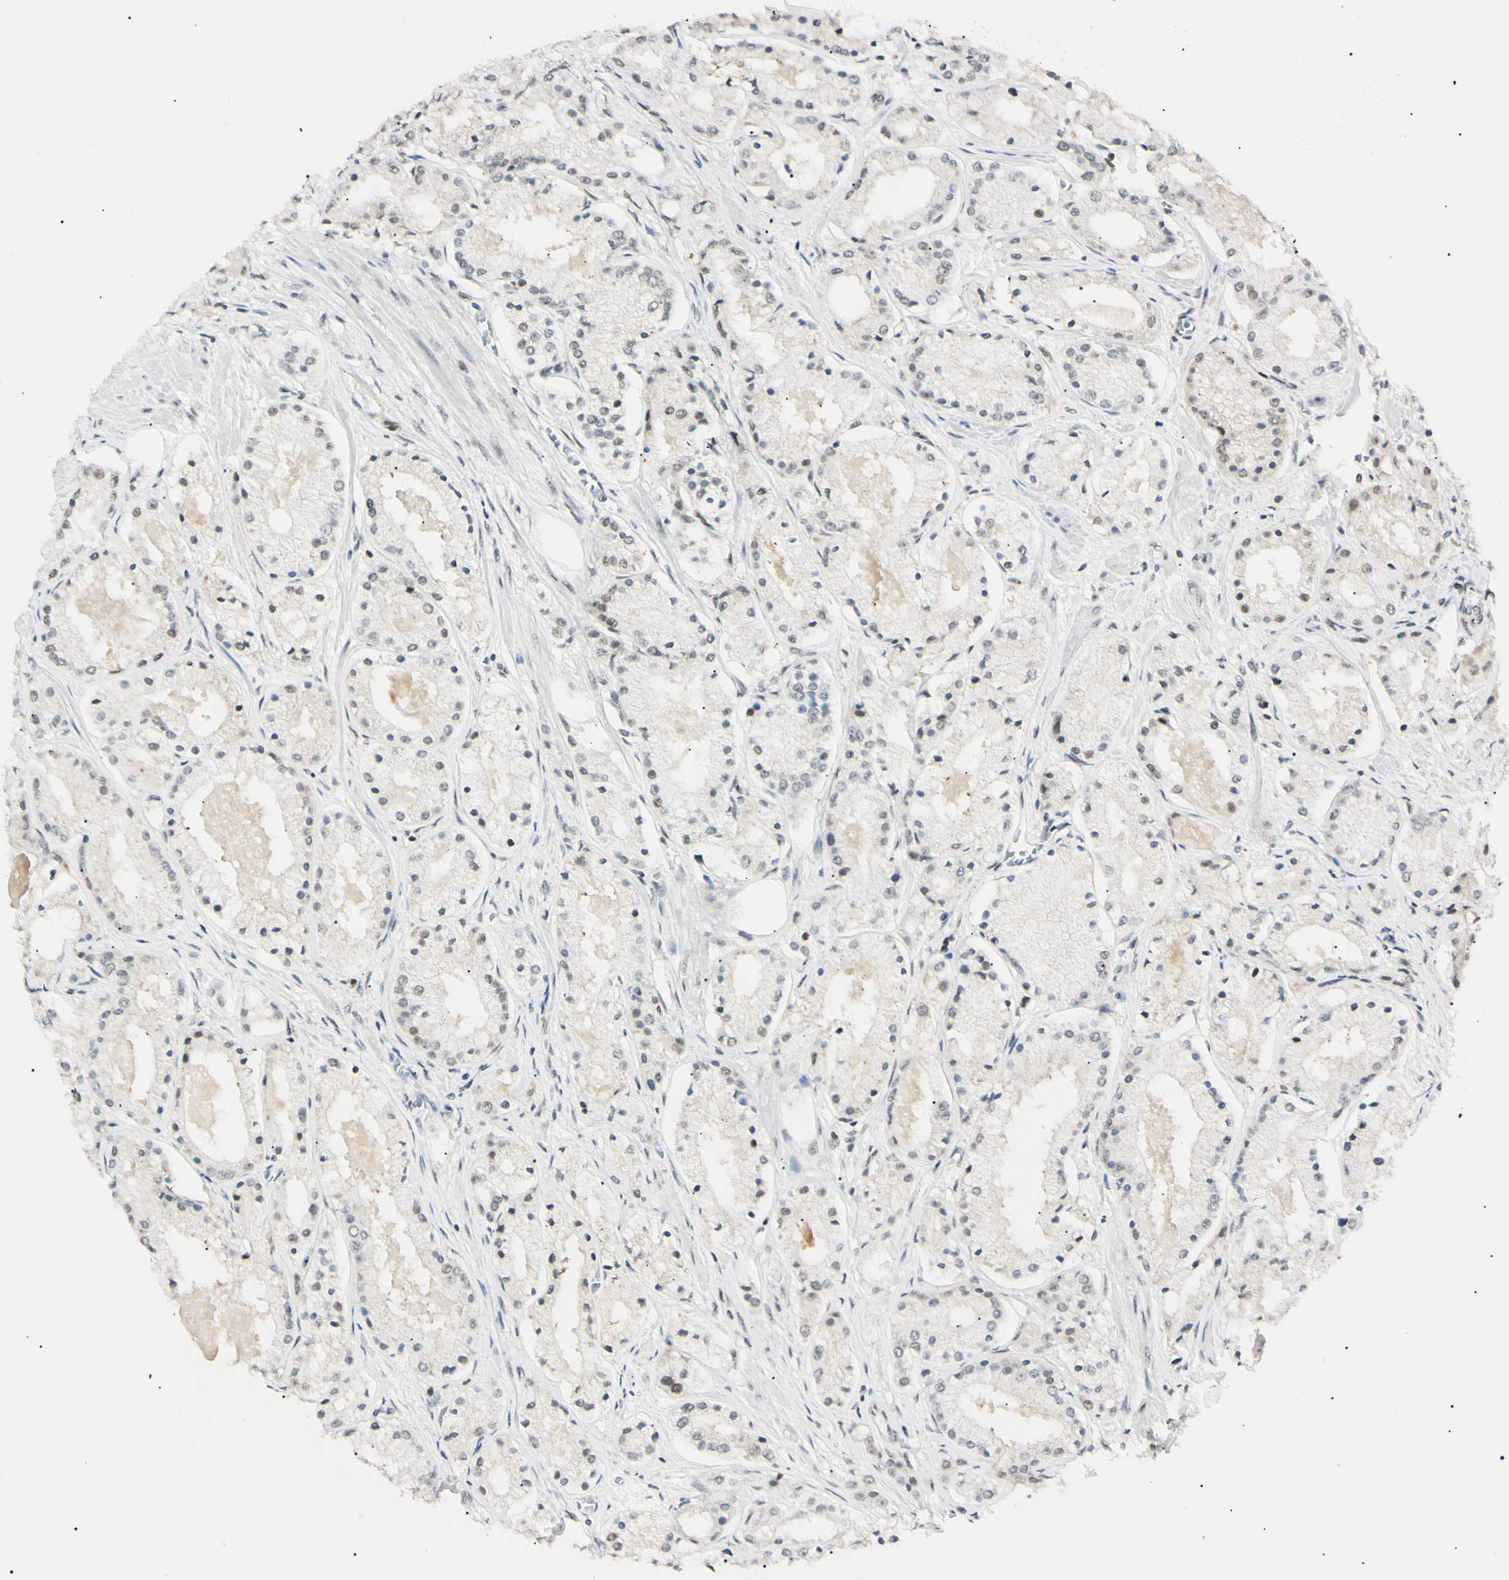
{"staining": {"intensity": "weak", "quantity": "<25%", "location": "nuclear"}, "tissue": "prostate cancer", "cell_type": "Tumor cells", "image_type": "cancer", "snomed": [{"axis": "morphology", "description": "Adenocarcinoma, High grade"}, {"axis": "topography", "description": "Prostate"}], "caption": "Prostate cancer (high-grade adenocarcinoma) was stained to show a protein in brown. There is no significant positivity in tumor cells.", "gene": "ZNF134", "patient": {"sex": "male", "age": 66}}